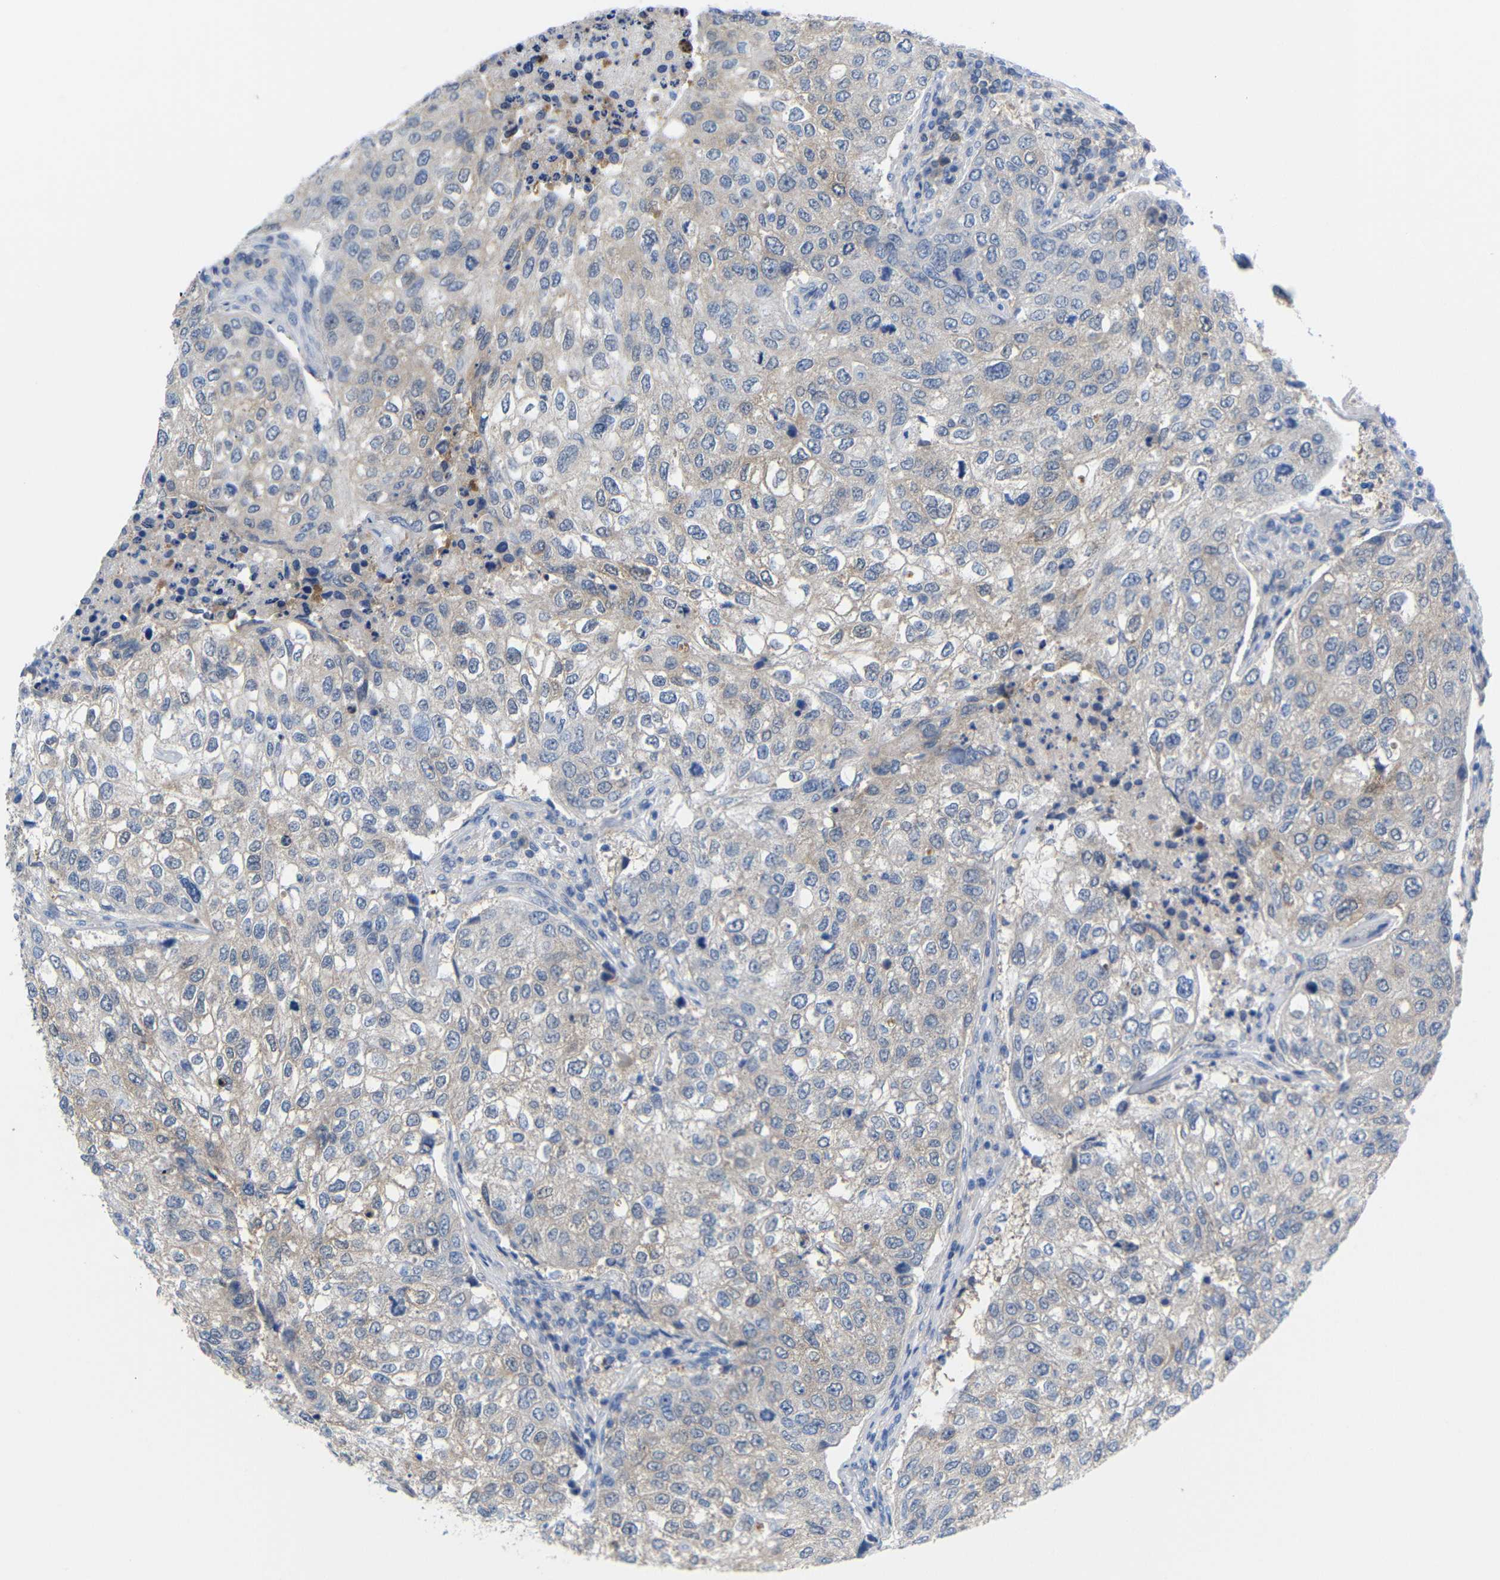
{"staining": {"intensity": "weak", "quantity": "<25%", "location": "cytoplasmic/membranous"}, "tissue": "urothelial cancer", "cell_type": "Tumor cells", "image_type": "cancer", "snomed": [{"axis": "morphology", "description": "Urothelial carcinoma, High grade"}, {"axis": "topography", "description": "Lymph node"}, {"axis": "topography", "description": "Urinary bladder"}], "caption": "Immunohistochemical staining of urothelial cancer demonstrates no significant positivity in tumor cells.", "gene": "PEBP1", "patient": {"sex": "male", "age": 51}}